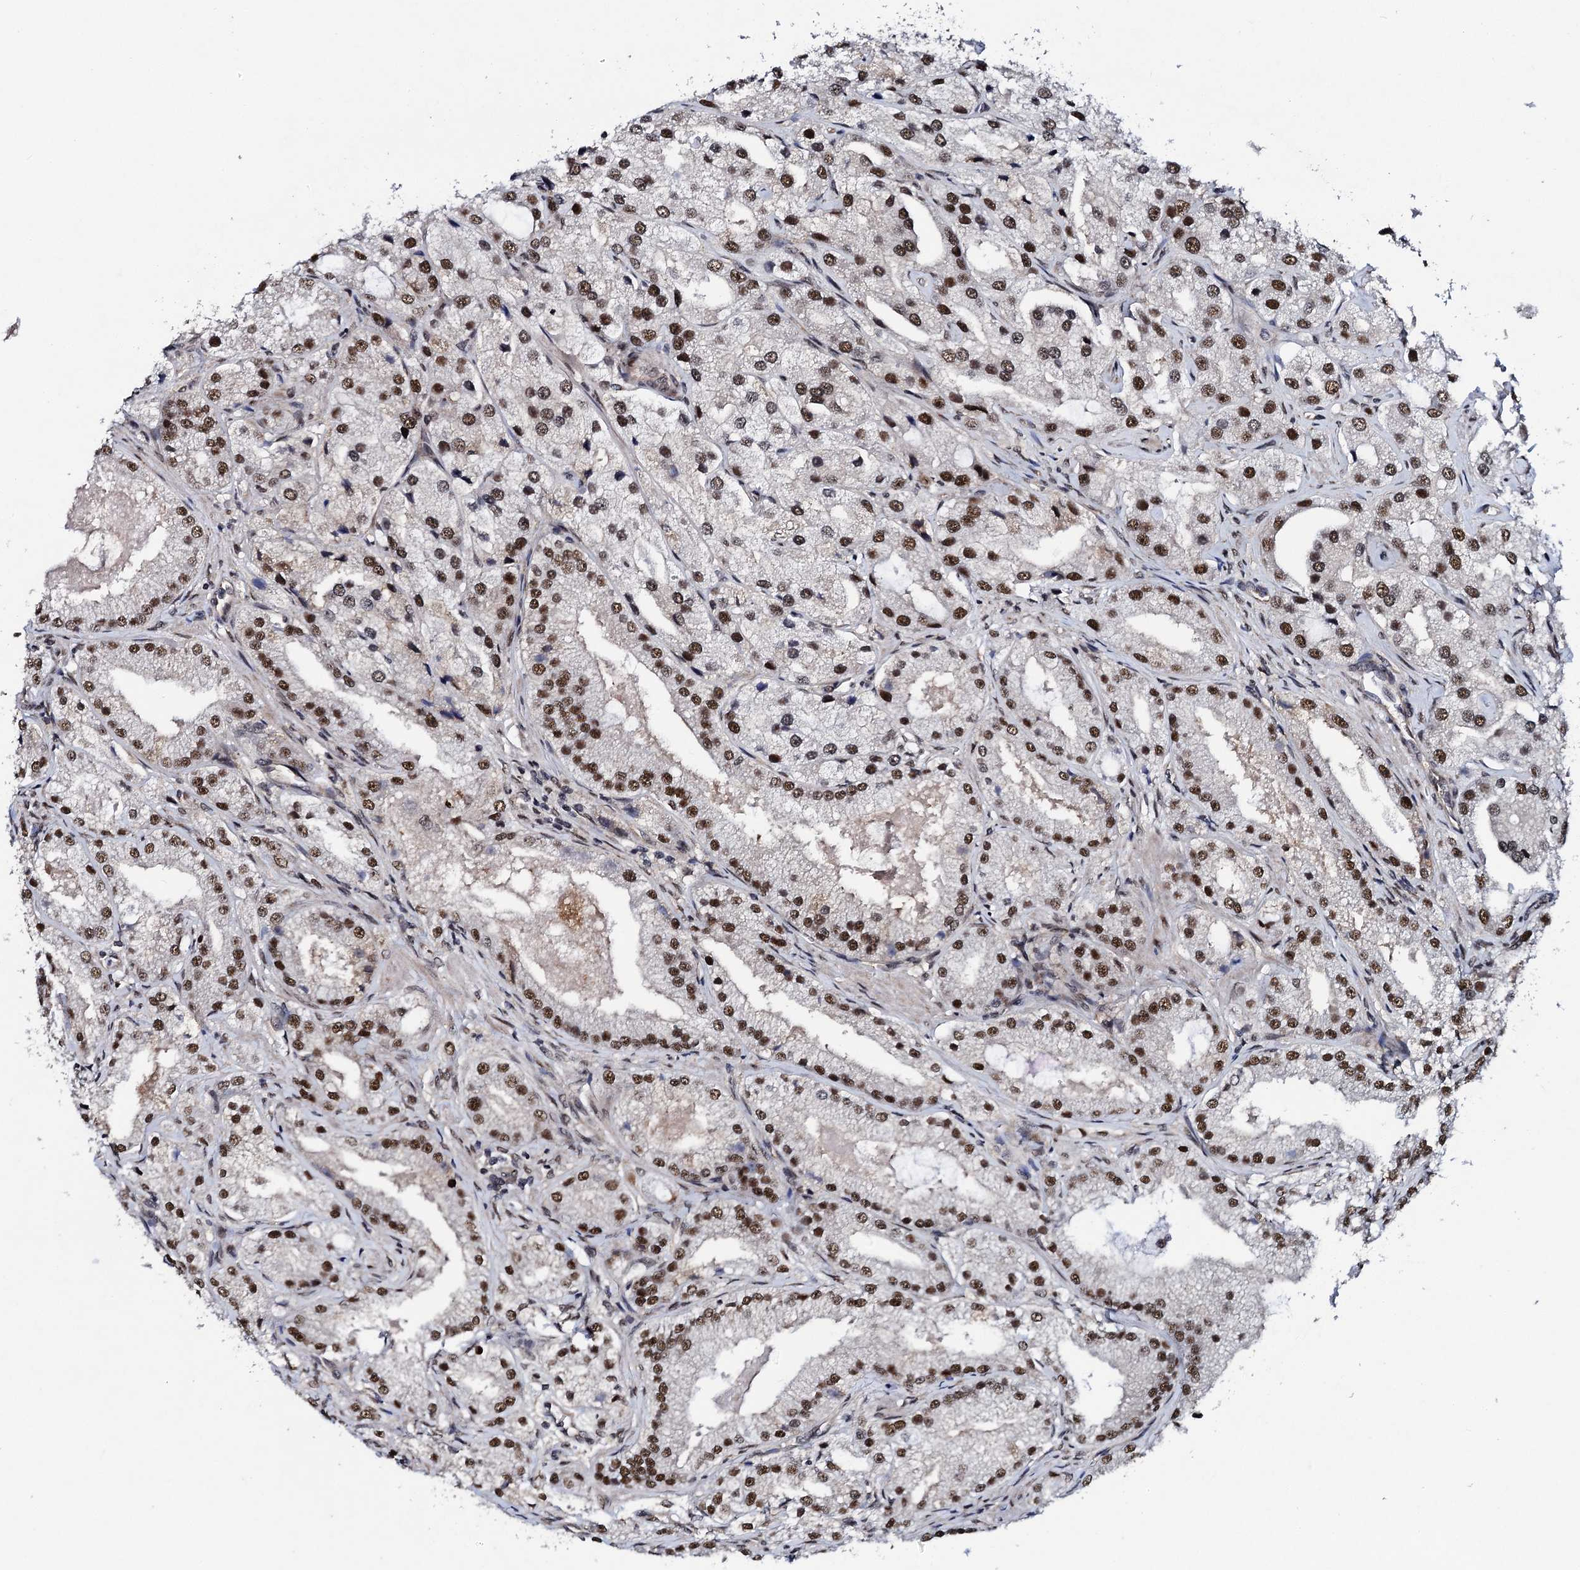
{"staining": {"intensity": "strong", "quantity": ">75%", "location": "nuclear"}, "tissue": "prostate cancer", "cell_type": "Tumor cells", "image_type": "cancer", "snomed": [{"axis": "morphology", "description": "Adenocarcinoma, Low grade"}, {"axis": "topography", "description": "Prostate"}], "caption": "Prostate cancer tissue demonstrates strong nuclear staining in approximately >75% of tumor cells, visualized by immunohistochemistry.", "gene": "CSTF3", "patient": {"sex": "male", "age": 69}}